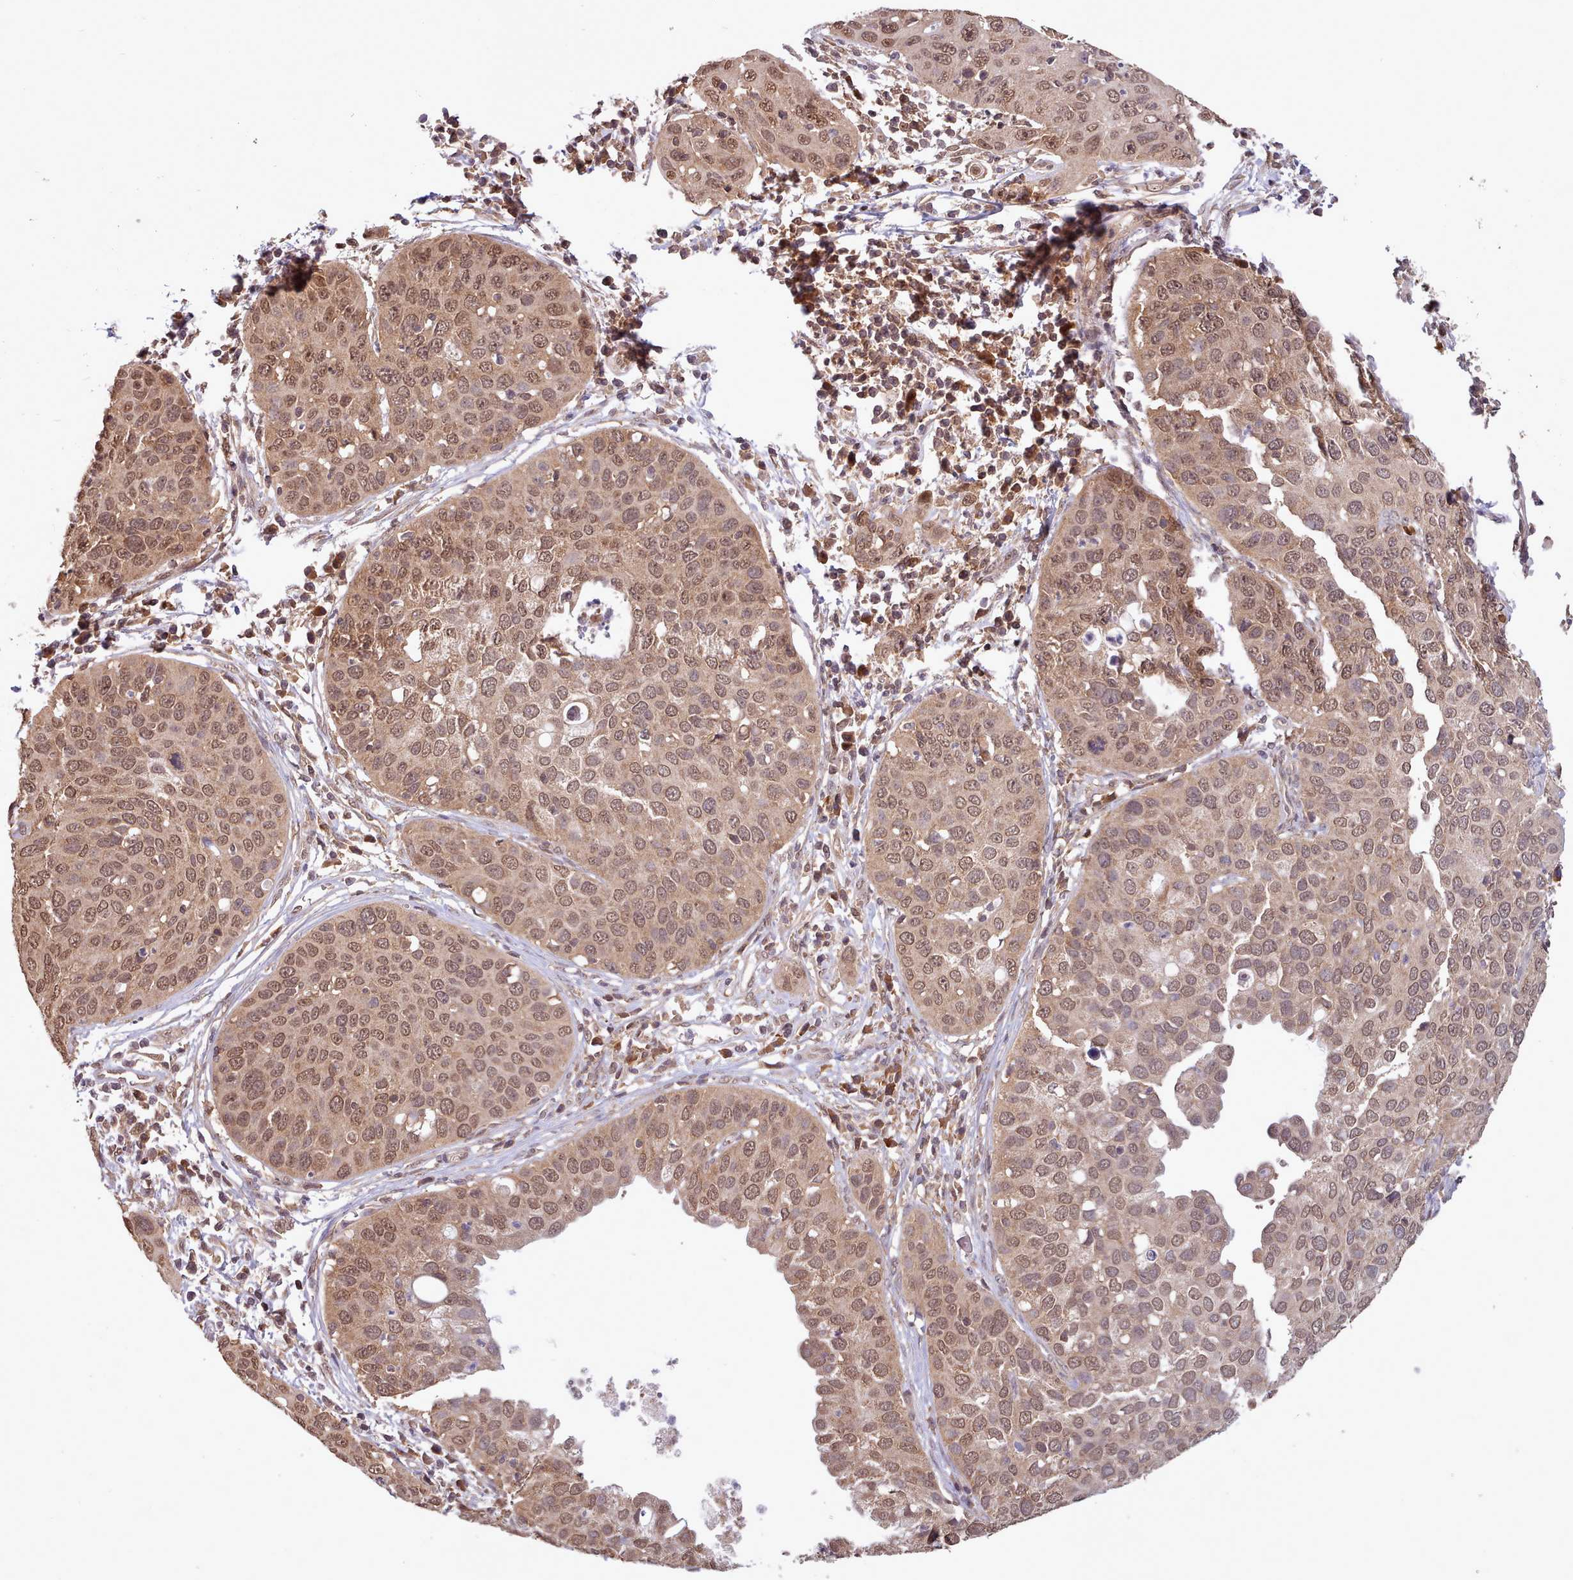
{"staining": {"intensity": "moderate", "quantity": ">75%", "location": "cytoplasmic/membranous,nuclear"}, "tissue": "cervical cancer", "cell_type": "Tumor cells", "image_type": "cancer", "snomed": [{"axis": "morphology", "description": "Squamous cell carcinoma, NOS"}, {"axis": "topography", "description": "Cervix"}], "caption": "Immunohistochemical staining of human cervical squamous cell carcinoma shows moderate cytoplasmic/membranous and nuclear protein positivity in approximately >75% of tumor cells.", "gene": "PIP4P1", "patient": {"sex": "female", "age": 36}}